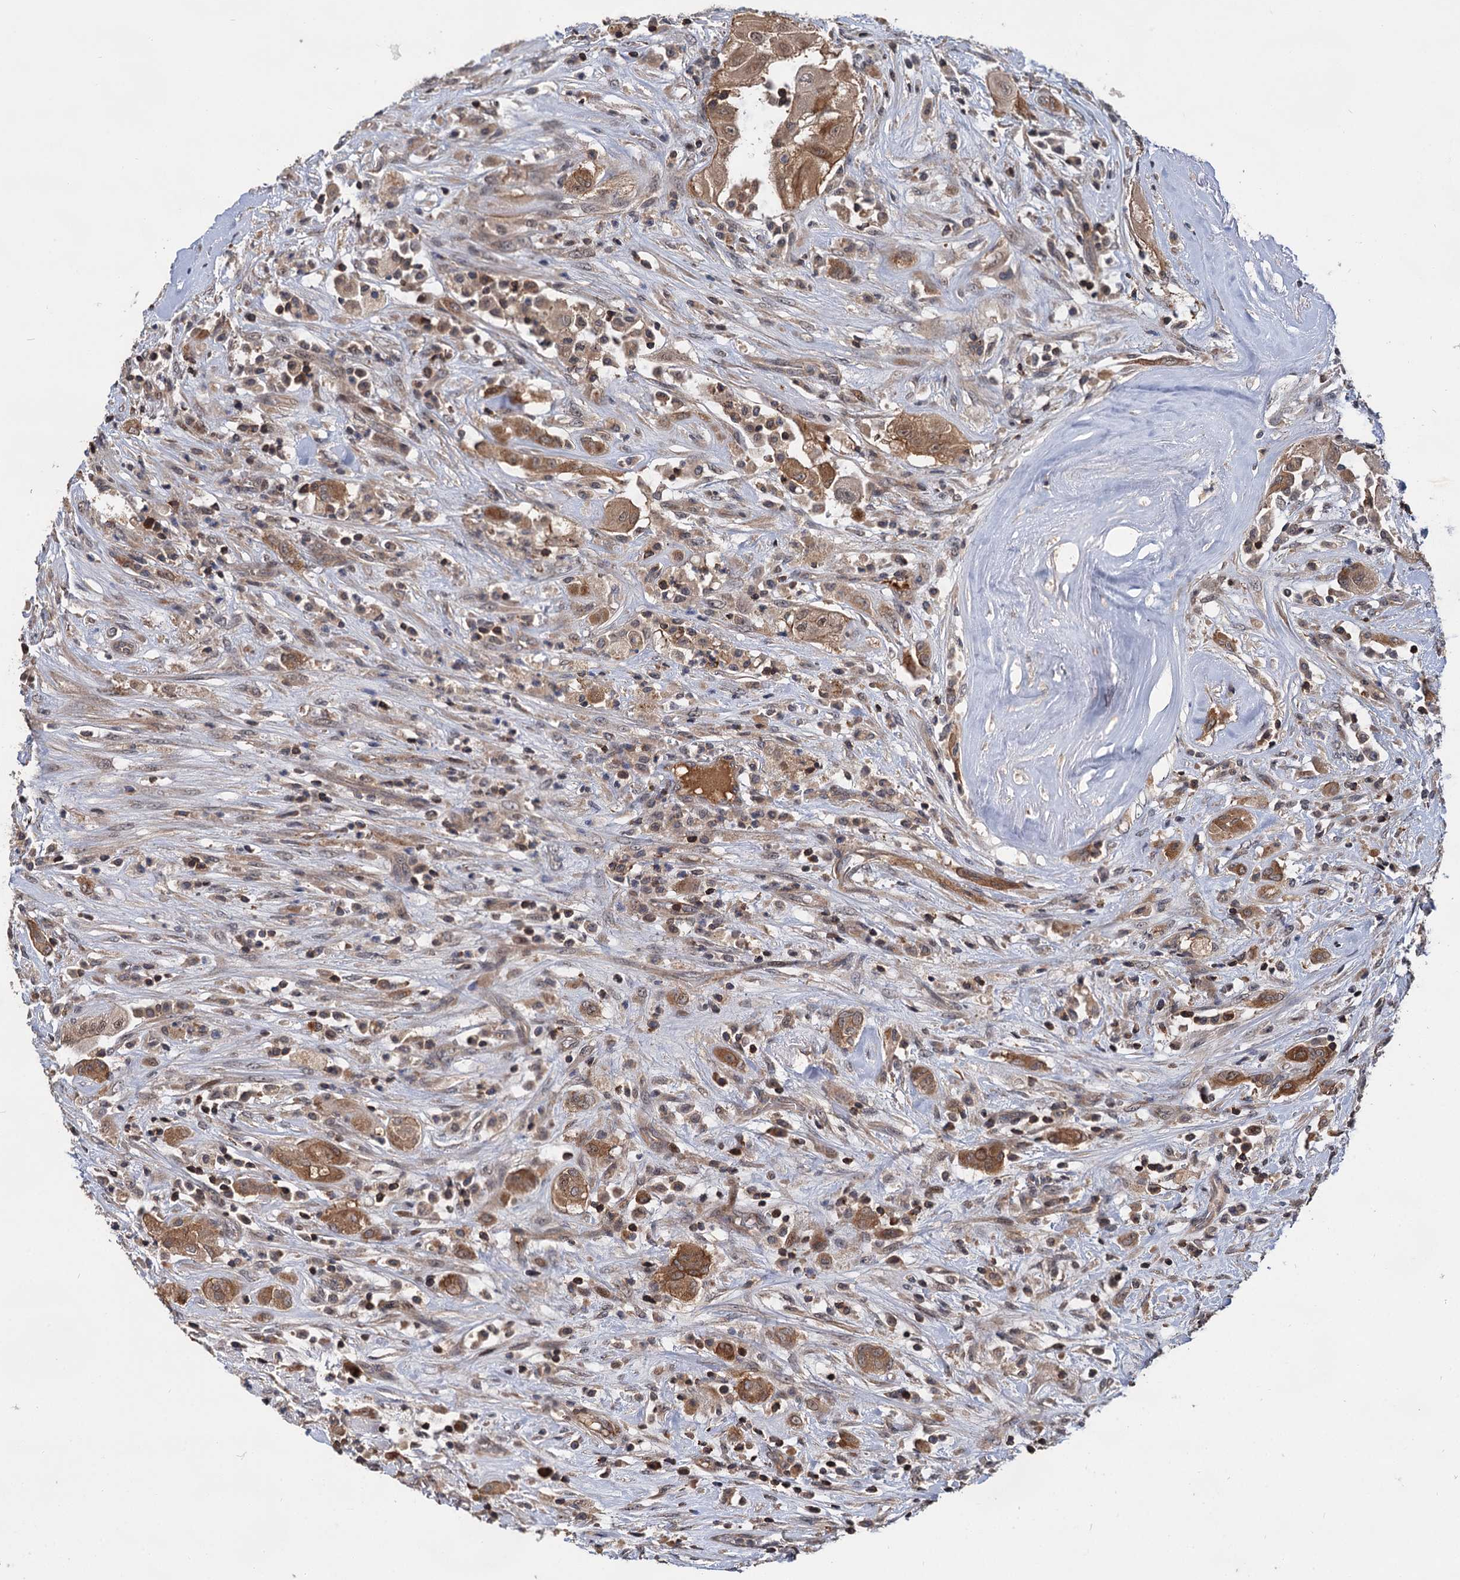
{"staining": {"intensity": "moderate", "quantity": ">75%", "location": "cytoplasmic/membranous,nuclear"}, "tissue": "thyroid cancer", "cell_type": "Tumor cells", "image_type": "cancer", "snomed": [{"axis": "morphology", "description": "Papillary adenocarcinoma, NOS"}, {"axis": "topography", "description": "Thyroid gland"}], "caption": "Brown immunohistochemical staining in thyroid papillary adenocarcinoma displays moderate cytoplasmic/membranous and nuclear positivity in approximately >75% of tumor cells.", "gene": "ABLIM1", "patient": {"sex": "female", "age": 59}}